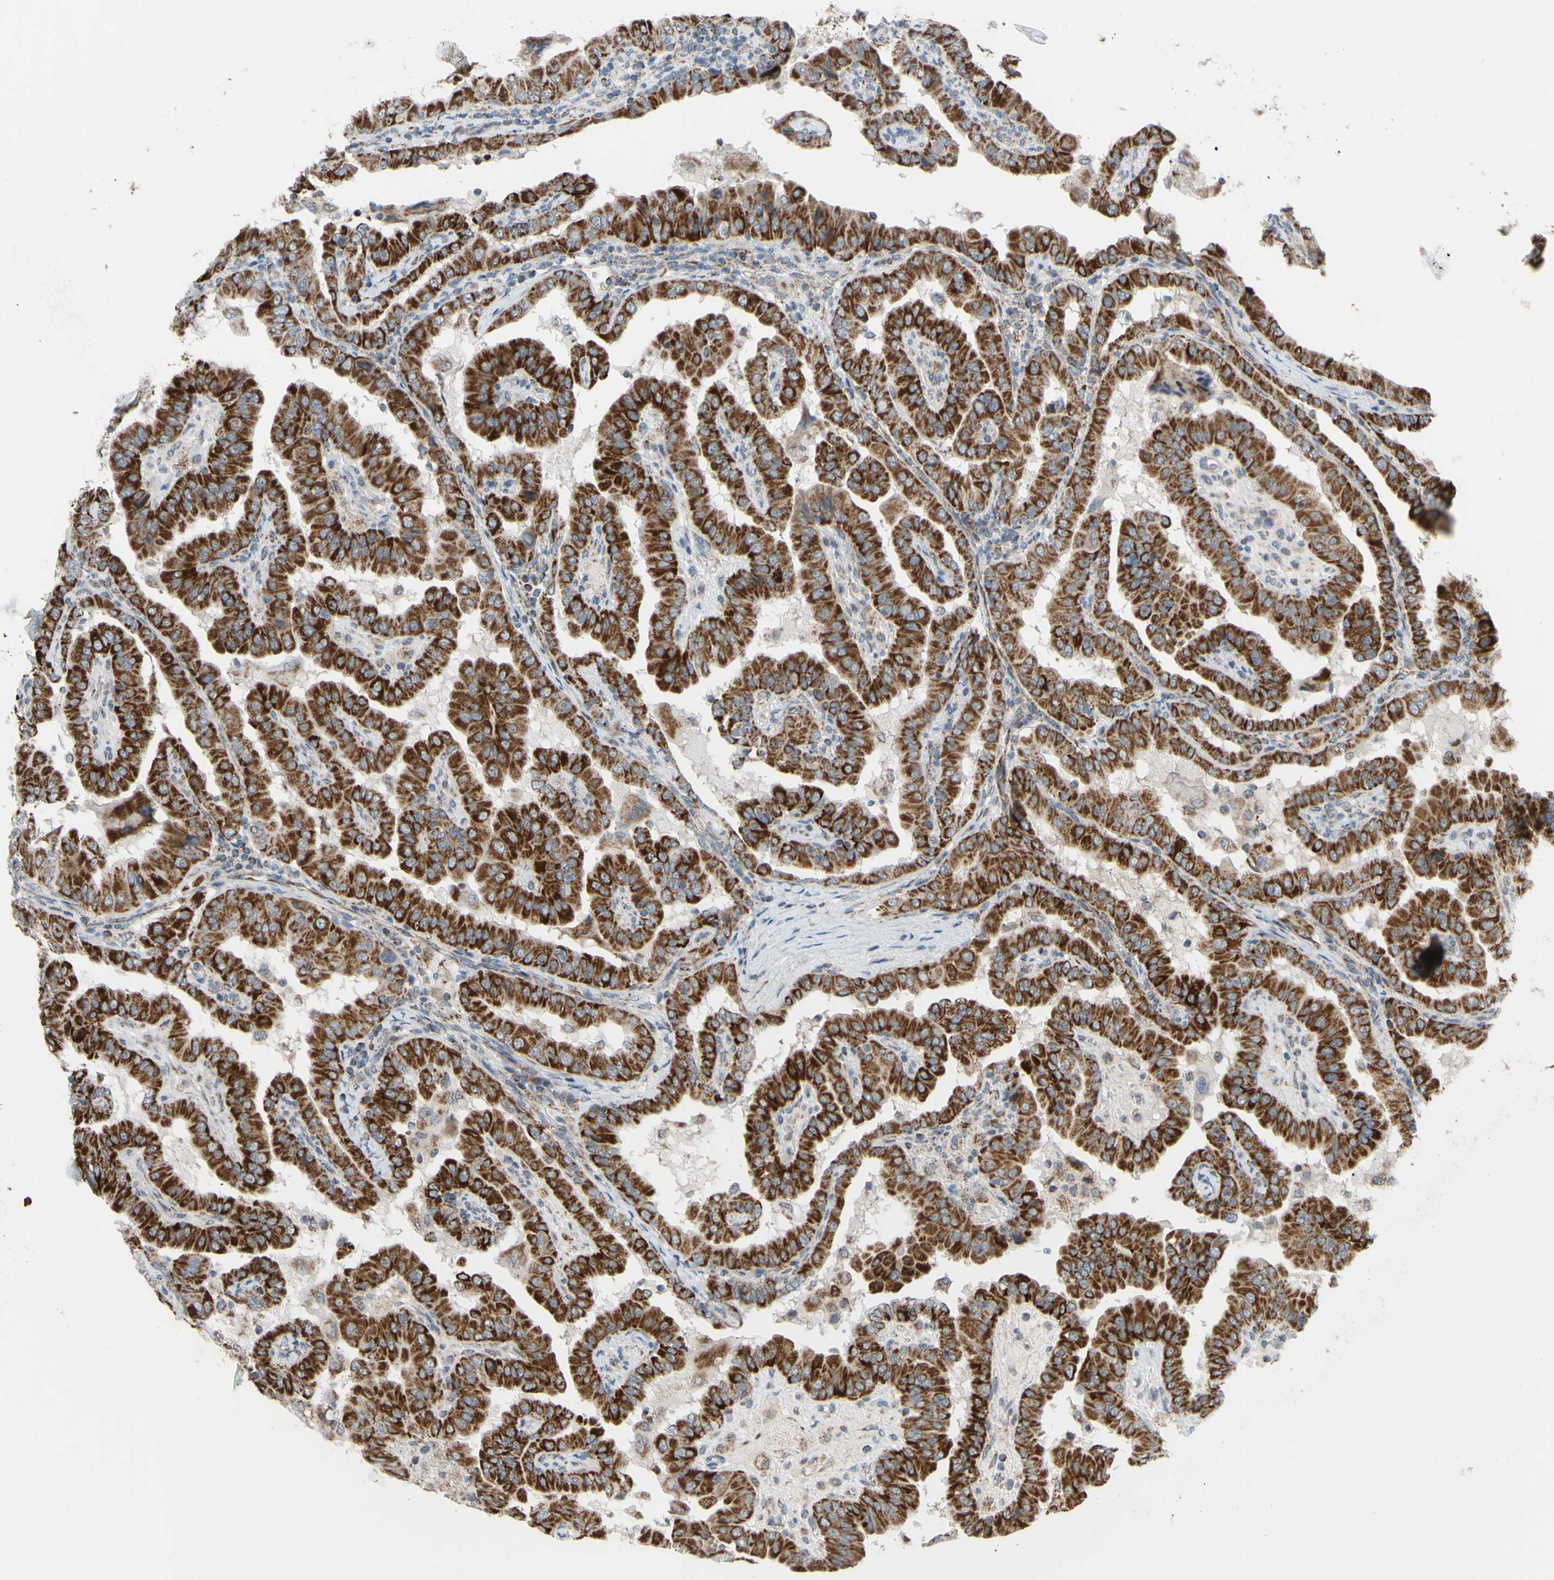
{"staining": {"intensity": "strong", "quantity": ">75%", "location": "cytoplasmic/membranous"}, "tissue": "thyroid cancer", "cell_type": "Tumor cells", "image_type": "cancer", "snomed": [{"axis": "morphology", "description": "Papillary adenocarcinoma, NOS"}, {"axis": "topography", "description": "Thyroid gland"}], "caption": "Immunohistochemistry micrograph of neoplastic tissue: thyroid cancer stained using IHC shows high levels of strong protein expression localized specifically in the cytoplasmic/membranous of tumor cells, appearing as a cytoplasmic/membranous brown color.", "gene": "GLT8D1", "patient": {"sex": "male", "age": 33}}